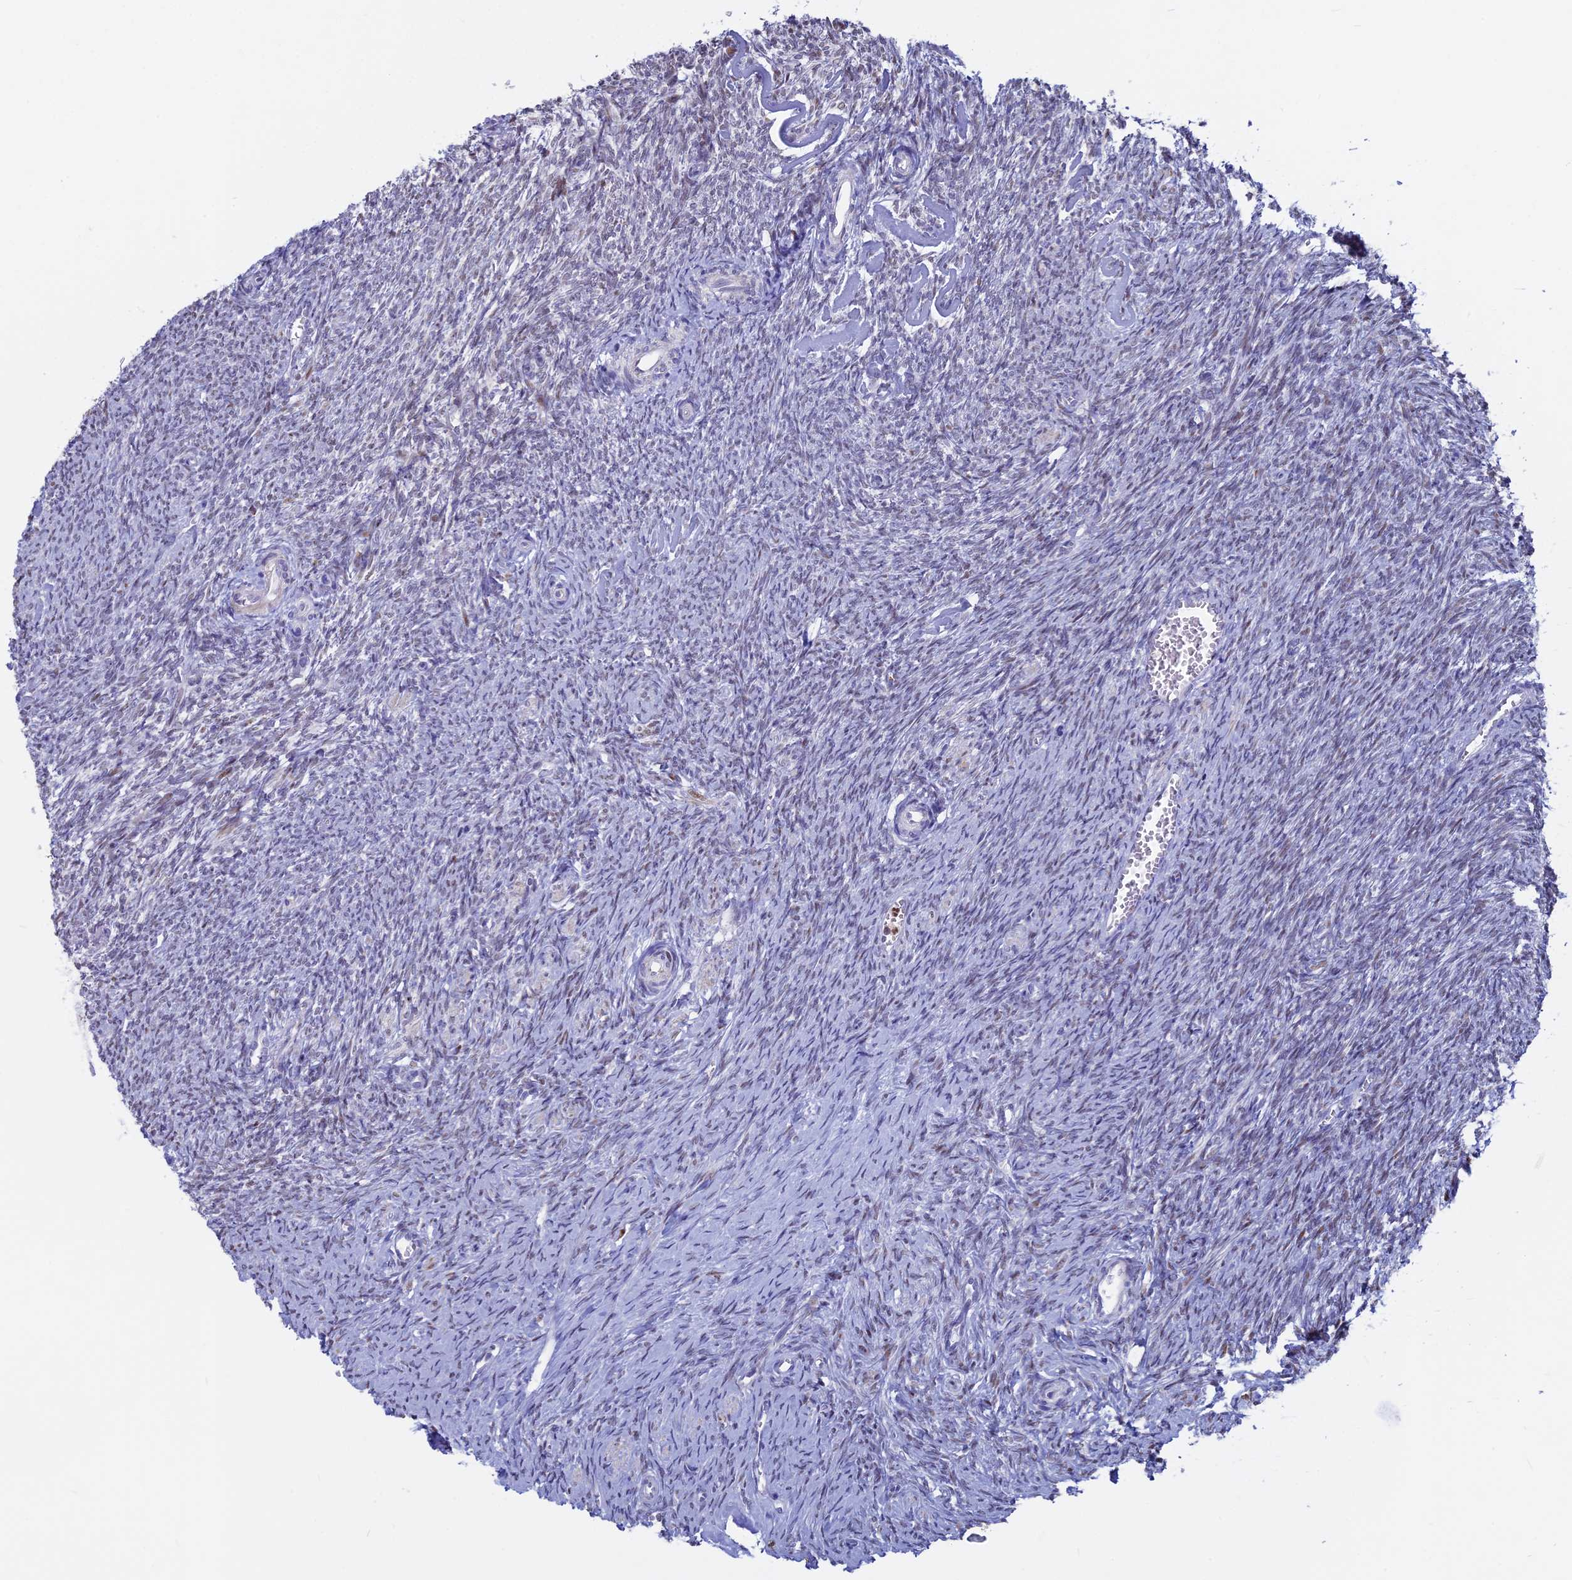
{"staining": {"intensity": "weak", "quantity": "<25%", "location": "nuclear"}, "tissue": "ovary", "cell_type": "Ovarian stroma cells", "image_type": "normal", "snomed": [{"axis": "morphology", "description": "Normal tissue, NOS"}, {"axis": "topography", "description": "Ovary"}], "caption": "The micrograph shows no staining of ovarian stroma cells in normal ovary.", "gene": "ACSS1", "patient": {"sex": "female", "age": 44}}